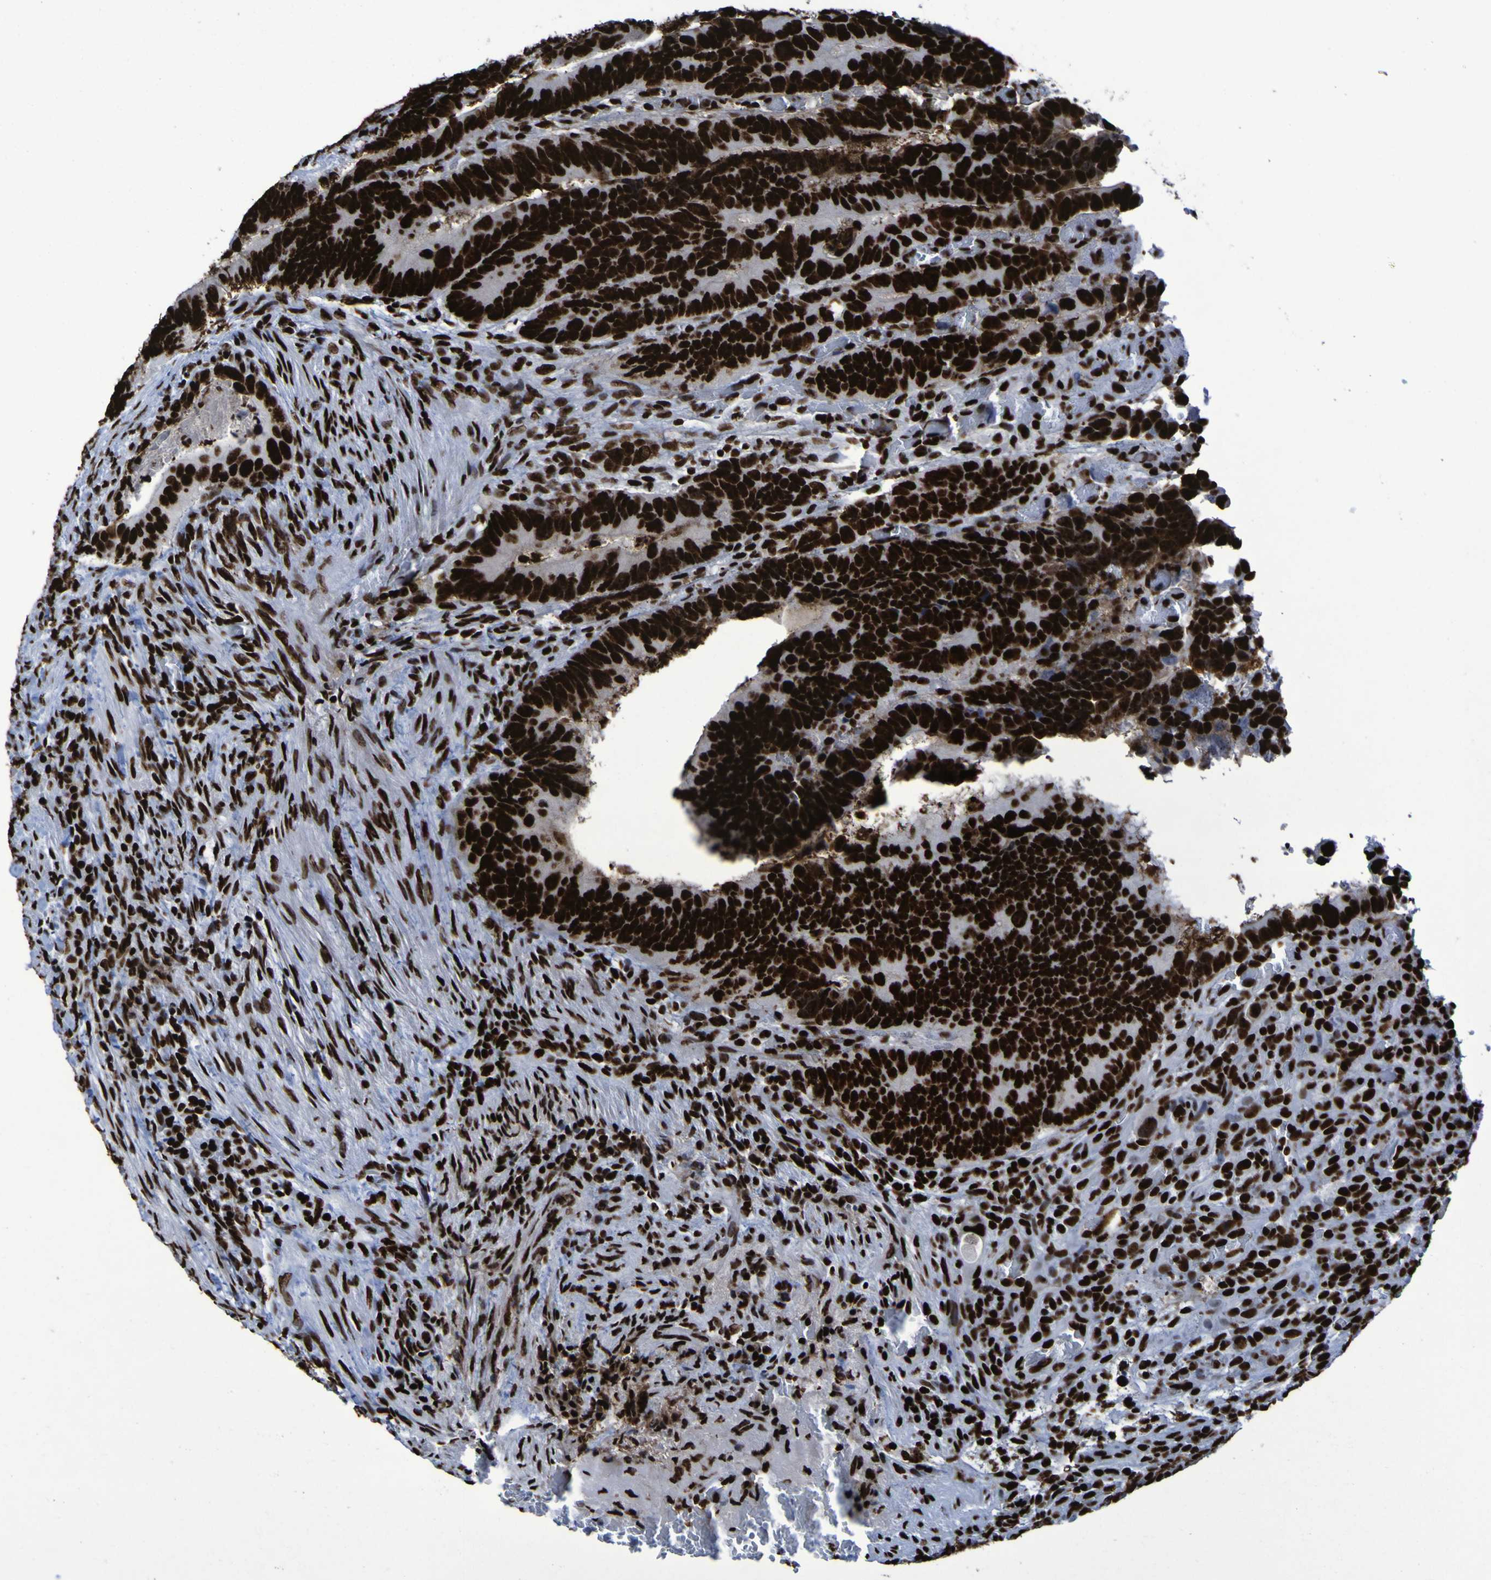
{"staining": {"intensity": "strong", "quantity": ">75%", "location": "nuclear"}, "tissue": "colorectal cancer", "cell_type": "Tumor cells", "image_type": "cancer", "snomed": [{"axis": "morphology", "description": "Adenocarcinoma, NOS"}, {"axis": "topography", "description": "Colon"}], "caption": "IHC (DAB (3,3'-diaminobenzidine)) staining of adenocarcinoma (colorectal) shows strong nuclear protein positivity in about >75% of tumor cells.", "gene": "NPM1", "patient": {"sex": "male", "age": 72}}